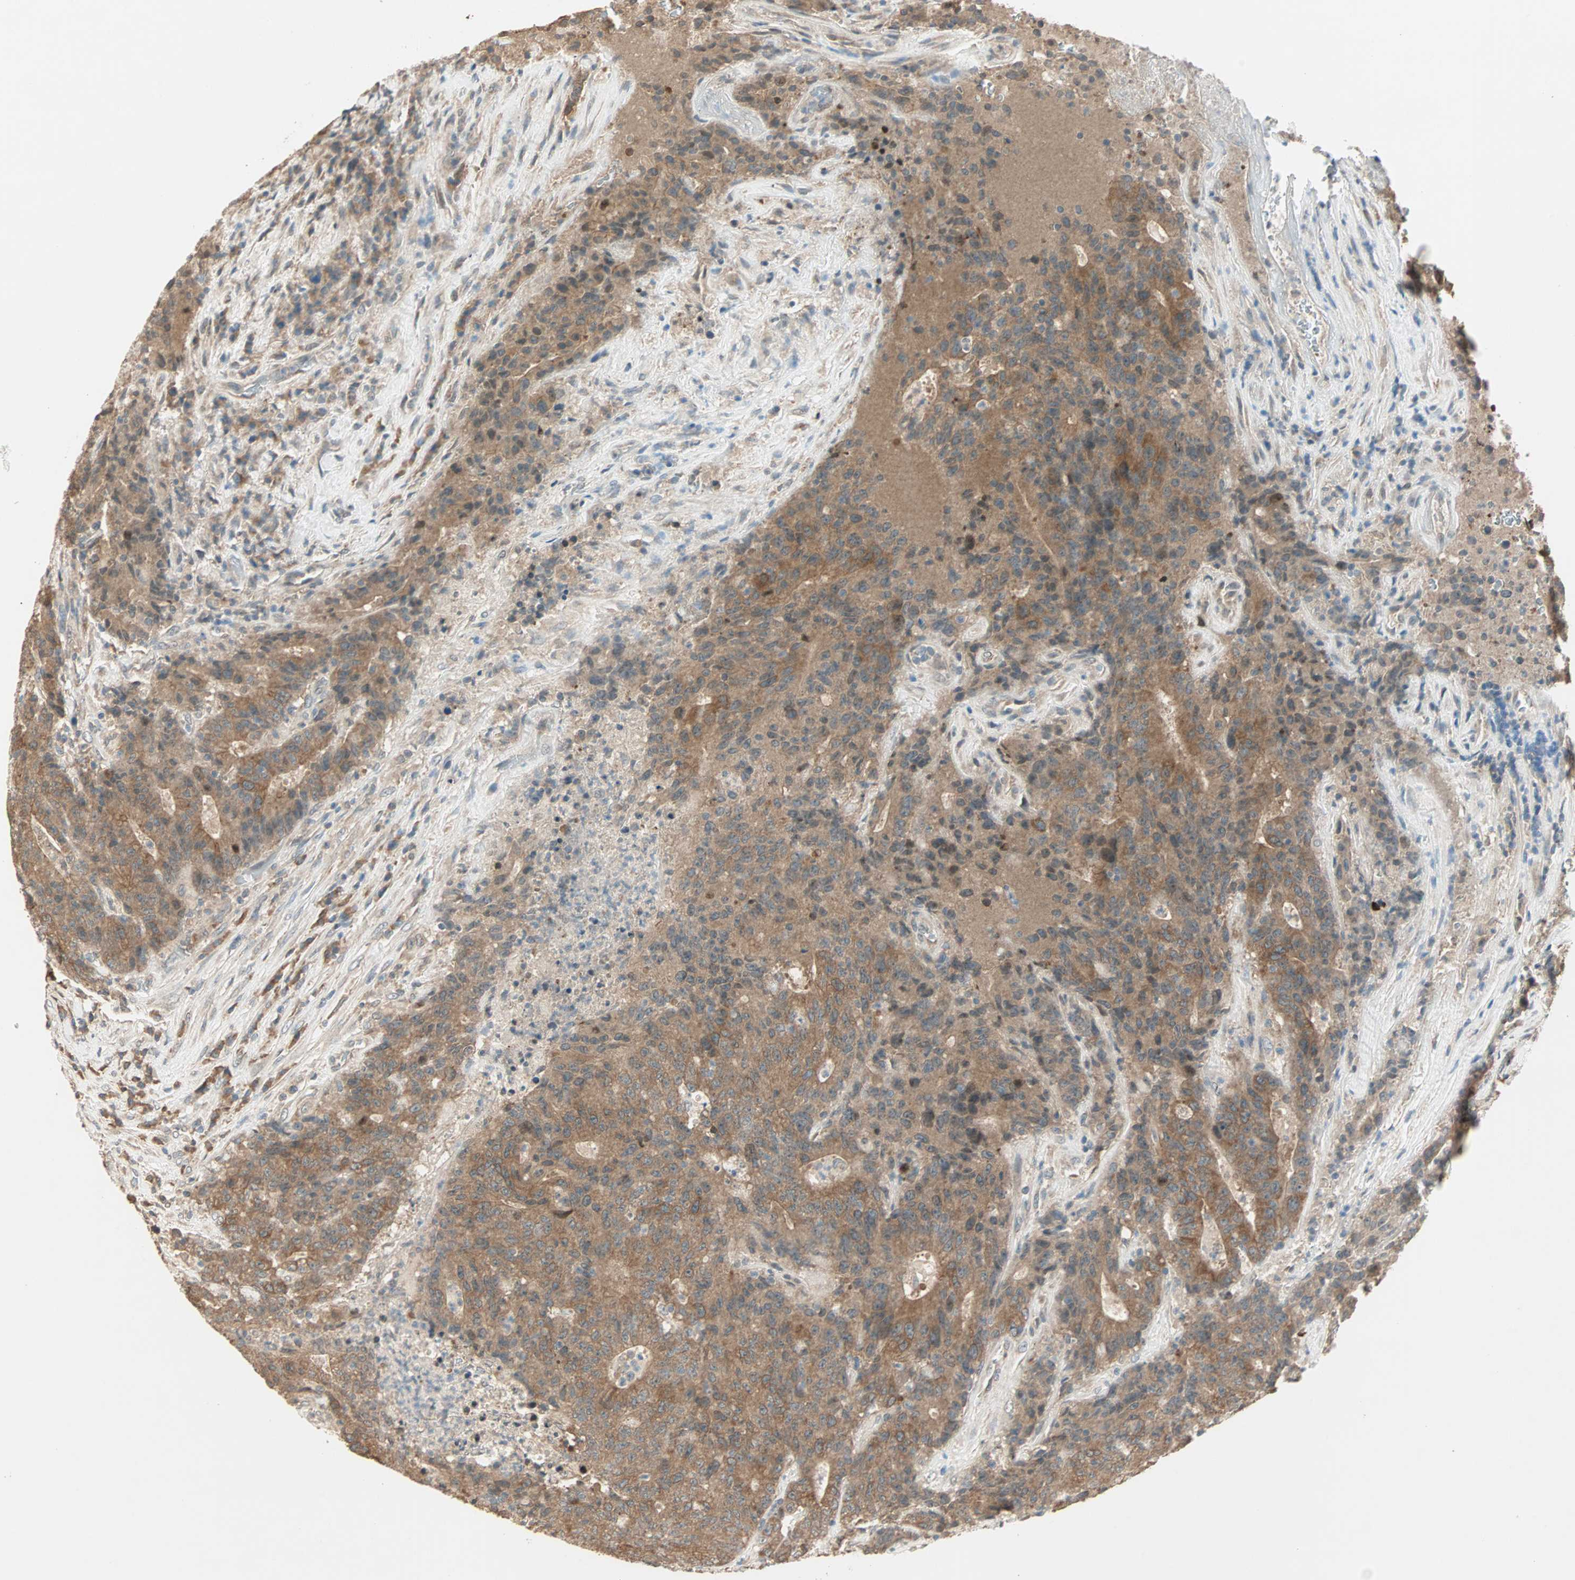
{"staining": {"intensity": "moderate", "quantity": ">75%", "location": "cytoplasmic/membranous"}, "tissue": "colorectal cancer", "cell_type": "Tumor cells", "image_type": "cancer", "snomed": [{"axis": "morphology", "description": "Normal tissue, NOS"}, {"axis": "morphology", "description": "Adenocarcinoma, NOS"}, {"axis": "topography", "description": "Colon"}], "caption": "This photomicrograph demonstrates immunohistochemistry (IHC) staining of colorectal adenocarcinoma, with medium moderate cytoplasmic/membranous expression in about >75% of tumor cells.", "gene": "TTF2", "patient": {"sex": "female", "age": 75}}